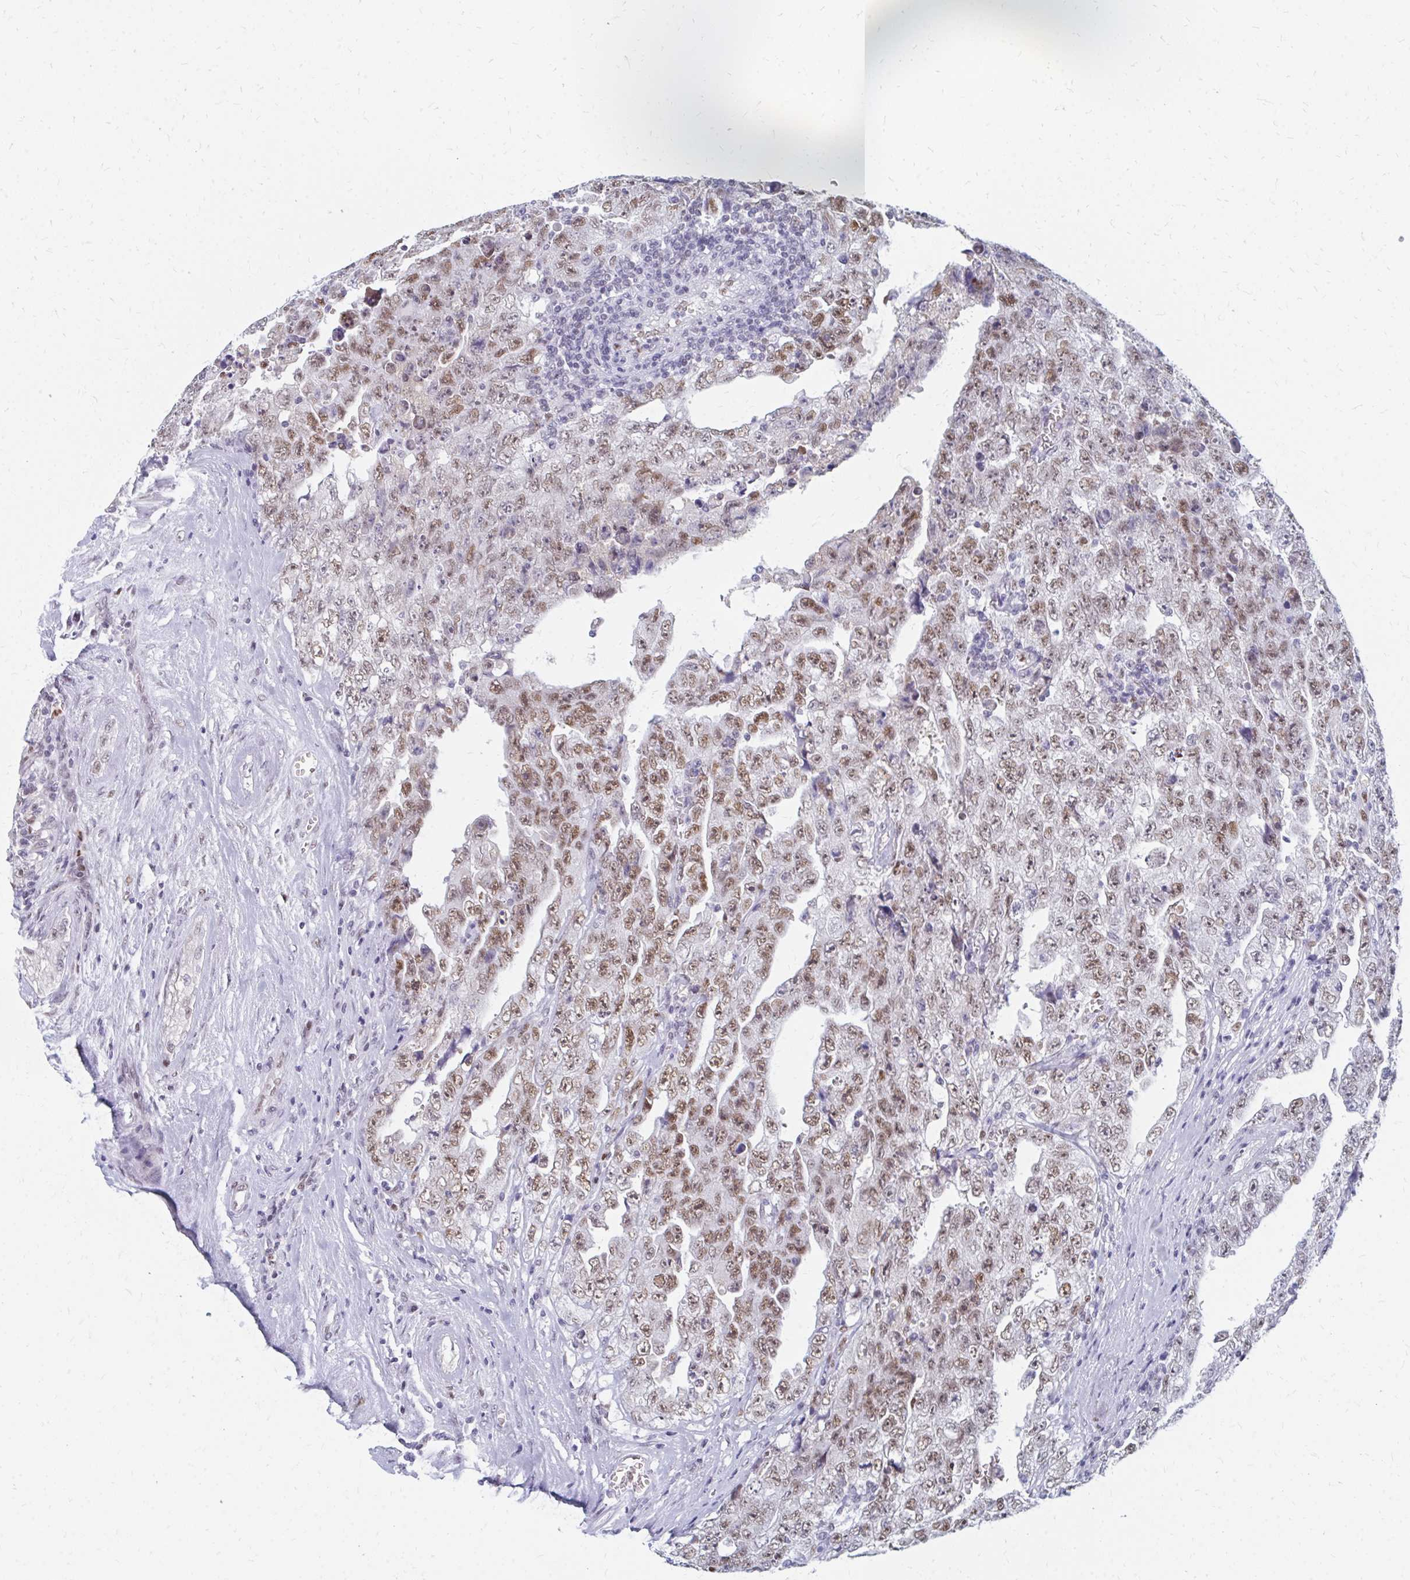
{"staining": {"intensity": "moderate", "quantity": ">75%", "location": "nuclear"}, "tissue": "testis cancer", "cell_type": "Tumor cells", "image_type": "cancer", "snomed": [{"axis": "morphology", "description": "Carcinoma, Embryonal, NOS"}, {"axis": "topography", "description": "Testis"}], "caption": "Testis cancer (embryonal carcinoma) stained with a protein marker shows moderate staining in tumor cells.", "gene": "PLK3", "patient": {"sex": "male", "age": 28}}